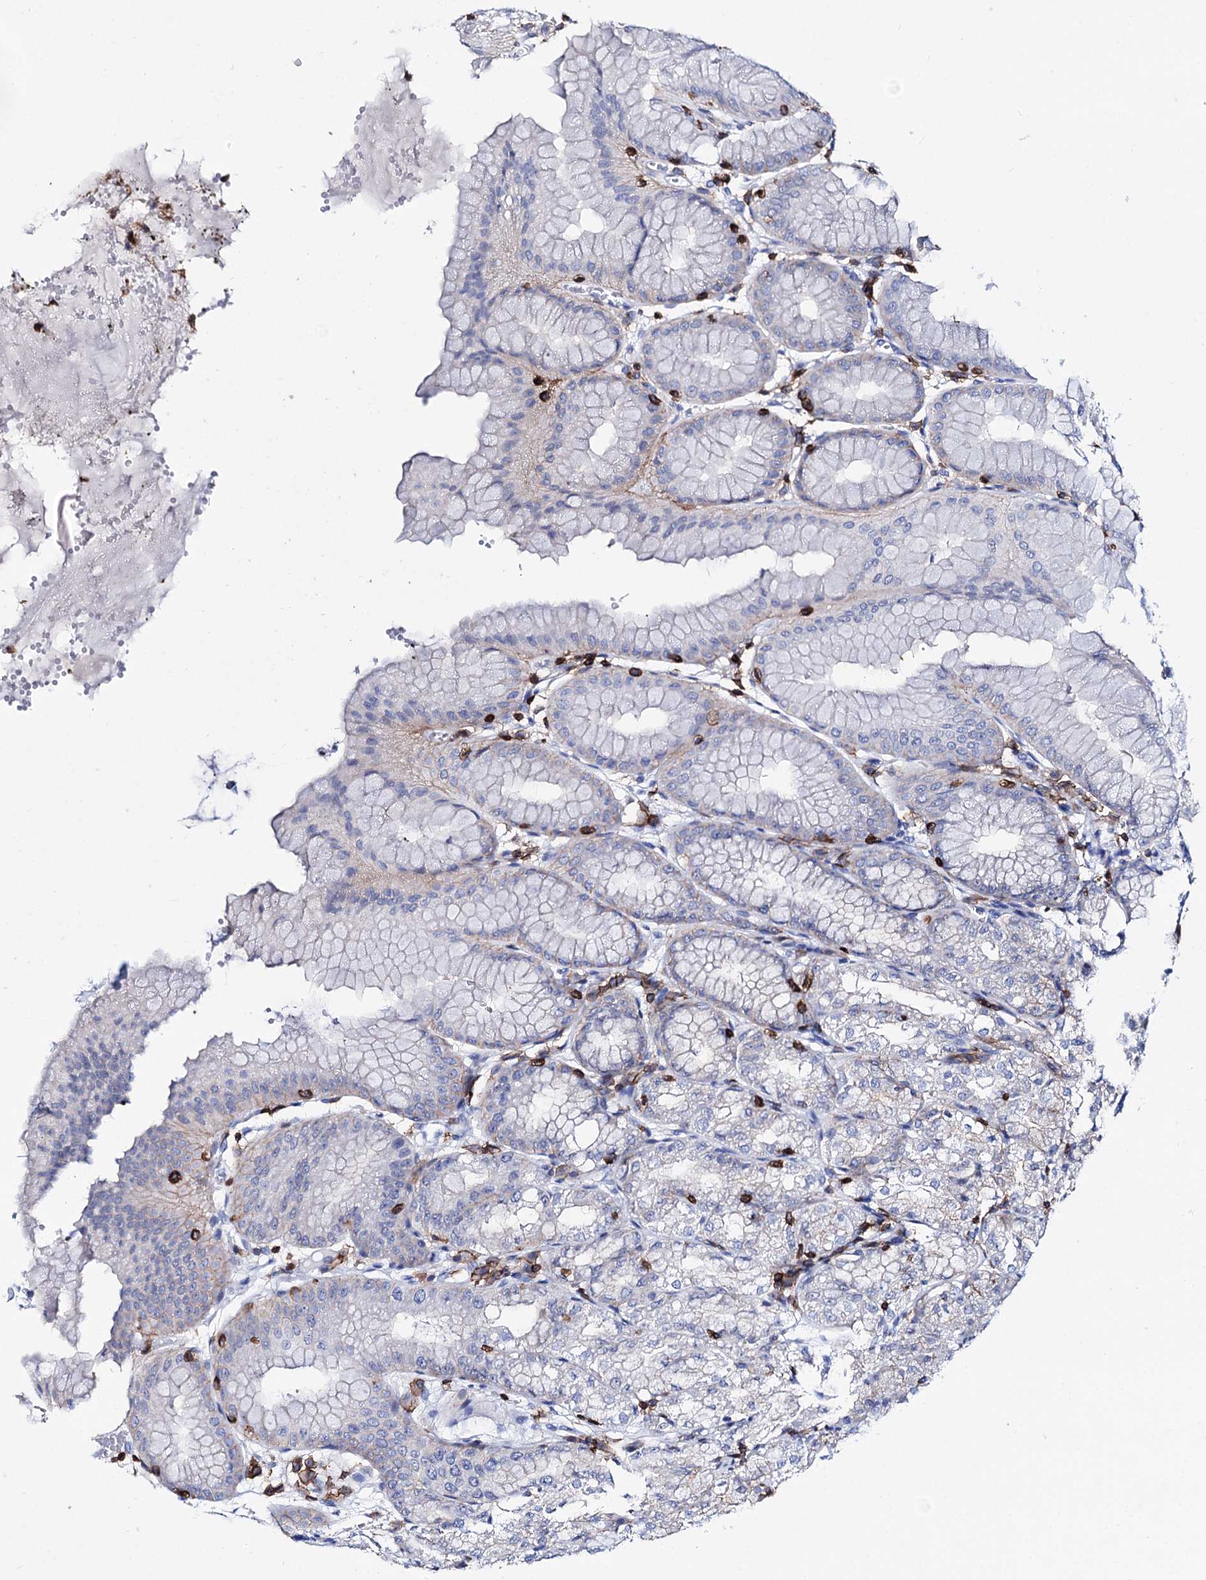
{"staining": {"intensity": "moderate", "quantity": "25%-75%", "location": "cytoplasmic/membranous"}, "tissue": "stomach", "cell_type": "Glandular cells", "image_type": "normal", "snomed": [{"axis": "morphology", "description": "Normal tissue, NOS"}, {"axis": "topography", "description": "Stomach, lower"}], "caption": "The histopathology image displays a brown stain indicating the presence of a protein in the cytoplasmic/membranous of glandular cells in stomach.", "gene": "DEF6", "patient": {"sex": "male", "age": 71}}